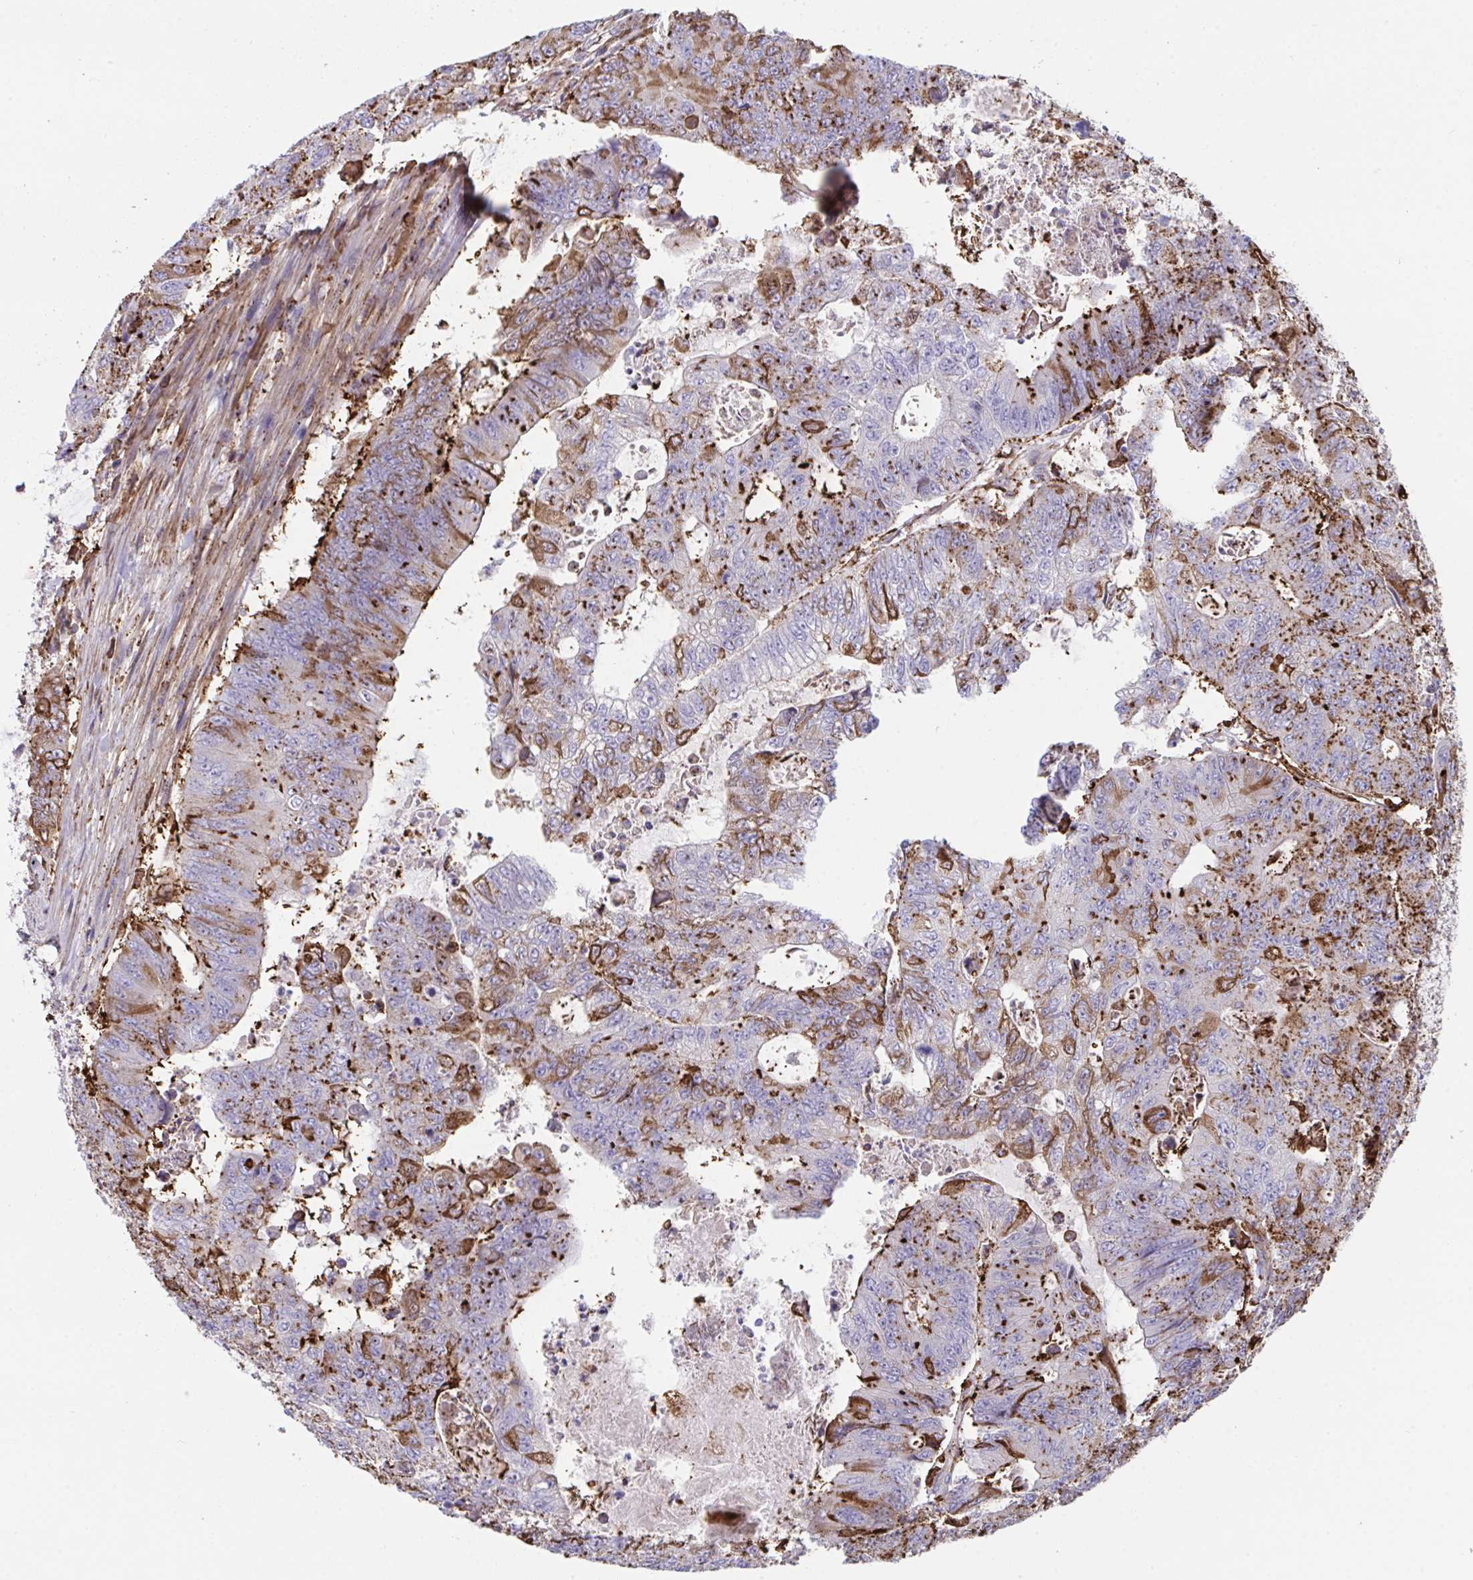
{"staining": {"intensity": "strong", "quantity": "<25%", "location": "cytoplasmic/membranous"}, "tissue": "colorectal cancer", "cell_type": "Tumor cells", "image_type": "cancer", "snomed": [{"axis": "morphology", "description": "Adenocarcinoma, NOS"}, {"axis": "topography", "description": "Colon"}], "caption": "Colorectal cancer (adenocarcinoma) was stained to show a protein in brown. There is medium levels of strong cytoplasmic/membranous staining in approximately <25% of tumor cells. (IHC, brightfield microscopy, high magnification).", "gene": "PPIH", "patient": {"sex": "female", "age": 48}}